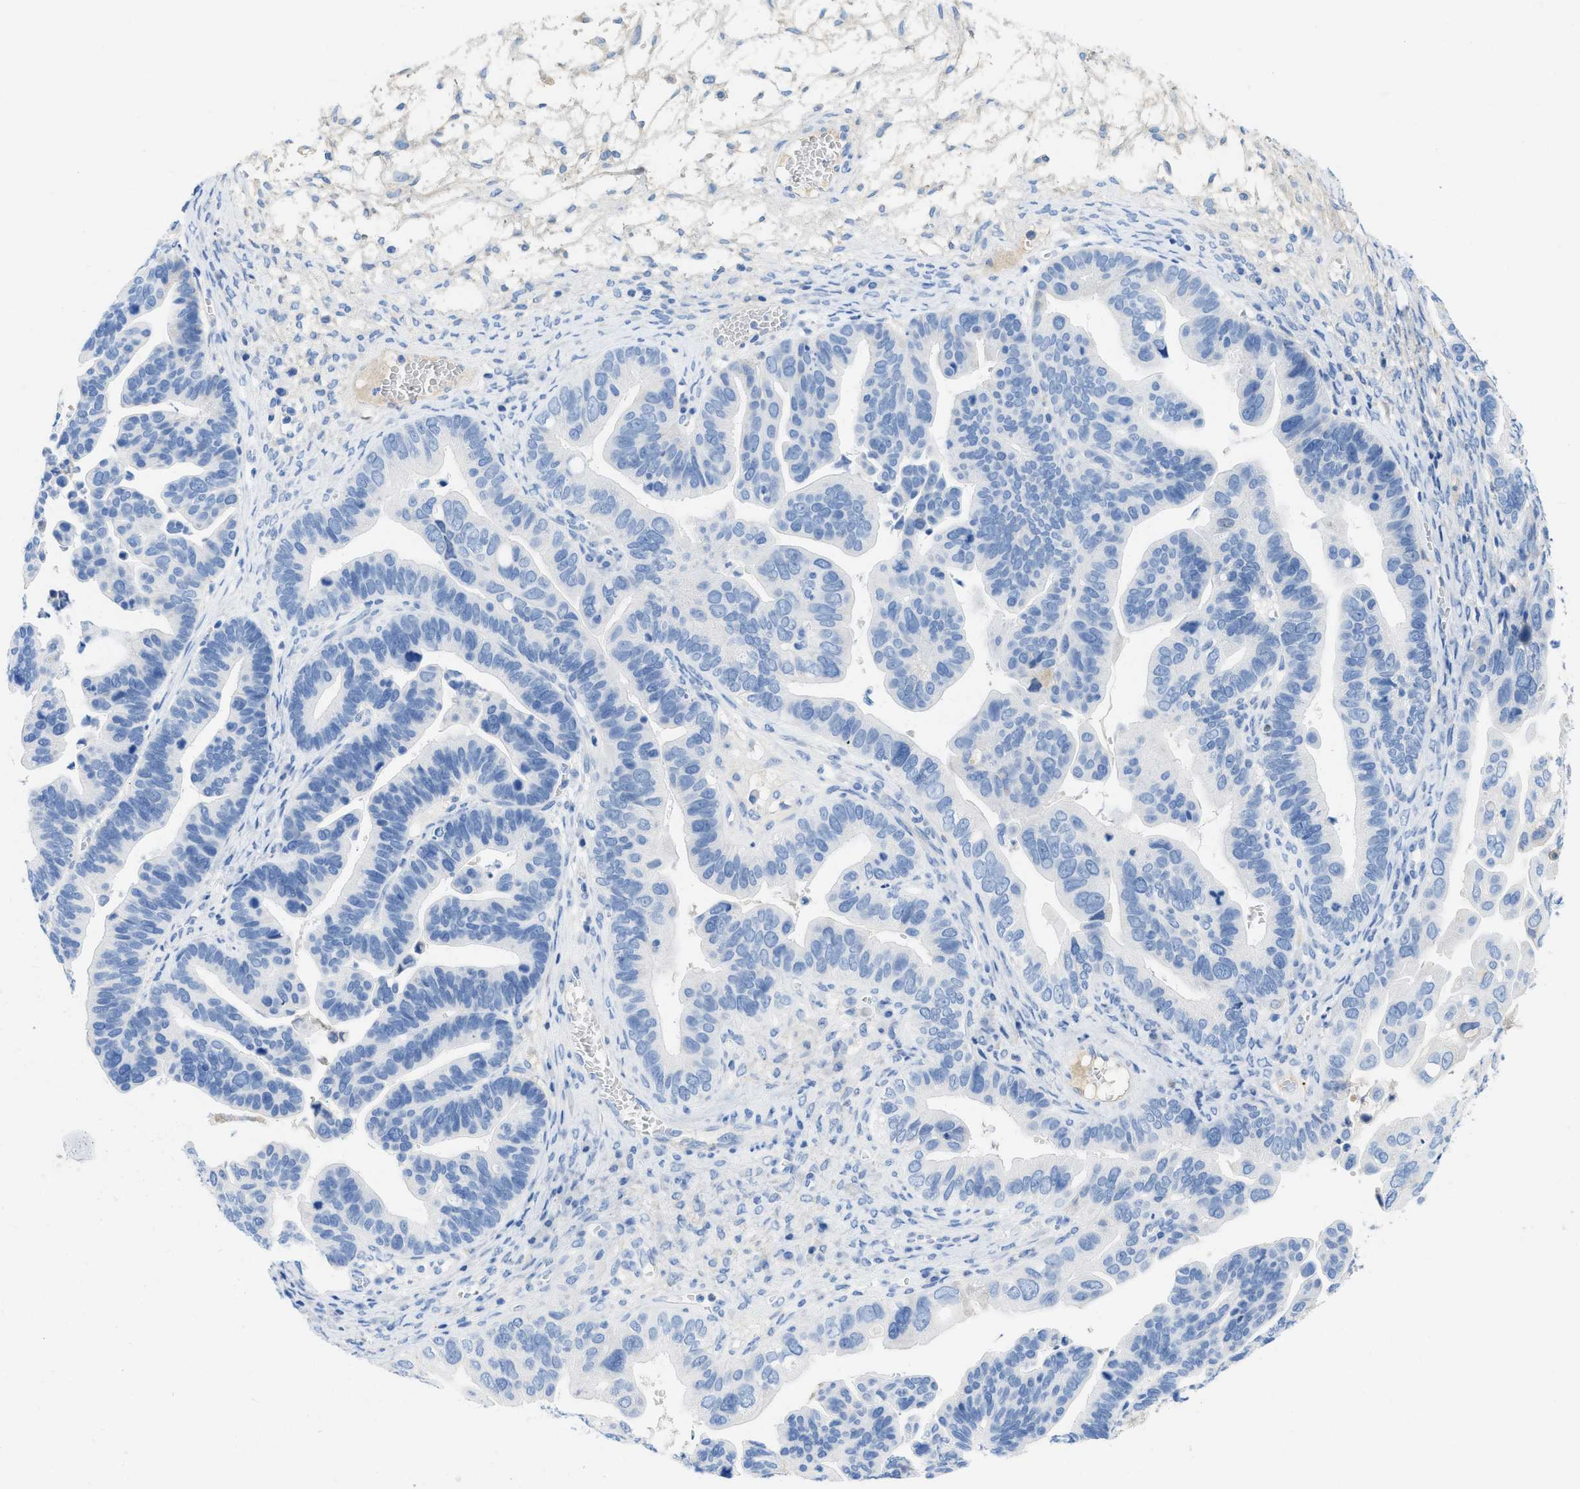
{"staining": {"intensity": "negative", "quantity": "none", "location": "none"}, "tissue": "ovarian cancer", "cell_type": "Tumor cells", "image_type": "cancer", "snomed": [{"axis": "morphology", "description": "Cystadenocarcinoma, serous, NOS"}, {"axis": "topography", "description": "Ovary"}], "caption": "This is an IHC image of human ovarian cancer. There is no expression in tumor cells.", "gene": "COL3A1", "patient": {"sex": "female", "age": 56}}